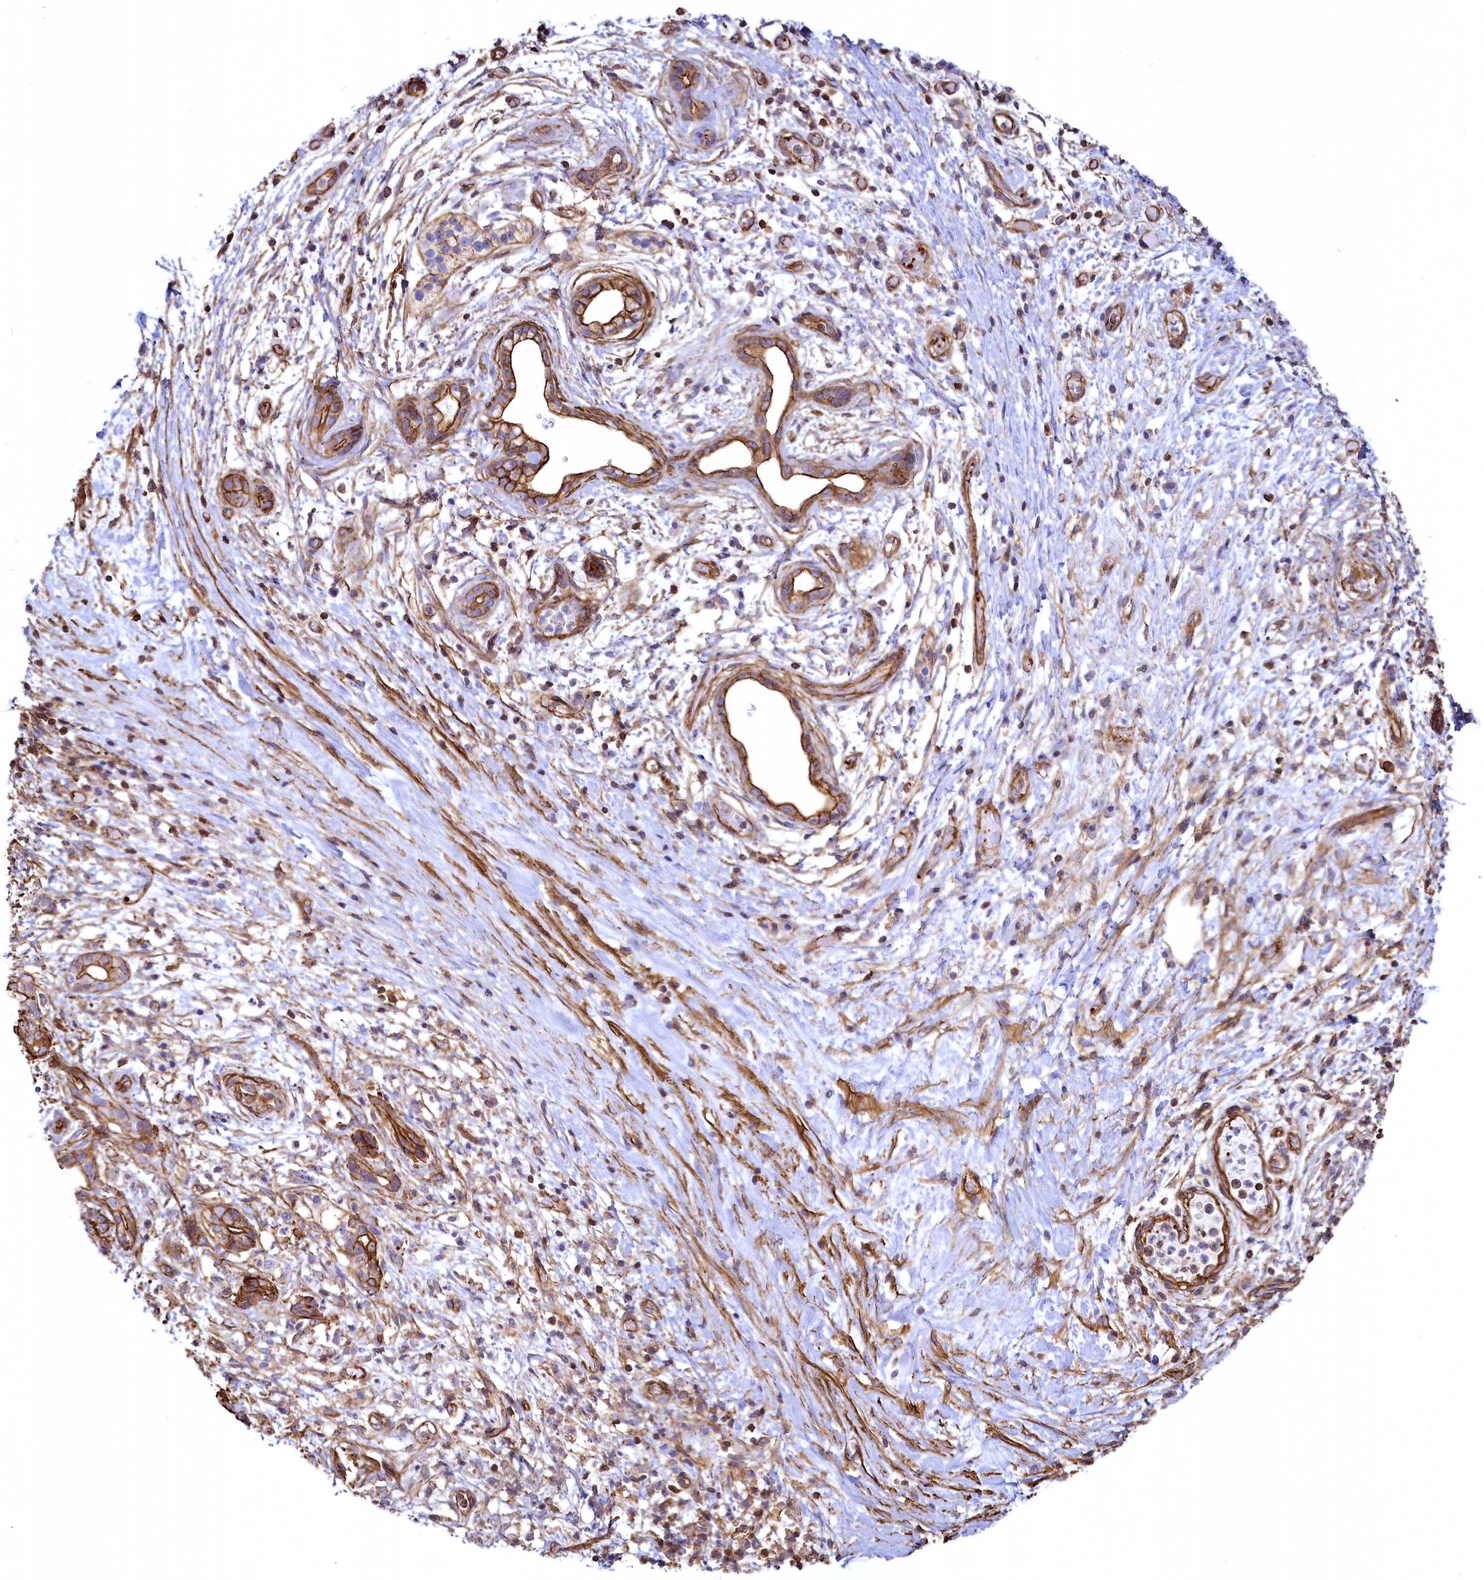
{"staining": {"intensity": "strong", "quantity": ">75%", "location": "cytoplasmic/membranous"}, "tissue": "pancreatic cancer", "cell_type": "Tumor cells", "image_type": "cancer", "snomed": [{"axis": "morphology", "description": "Adenocarcinoma, NOS"}, {"axis": "topography", "description": "Pancreas"}], "caption": "A high-resolution micrograph shows IHC staining of pancreatic cancer (adenocarcinoma), which exhibits strong cytoplasmic/membranous positivity in approximately >75% of tumor cells.", "gene": "THBS1", "patient": {"sex": "female", "age": 73}}